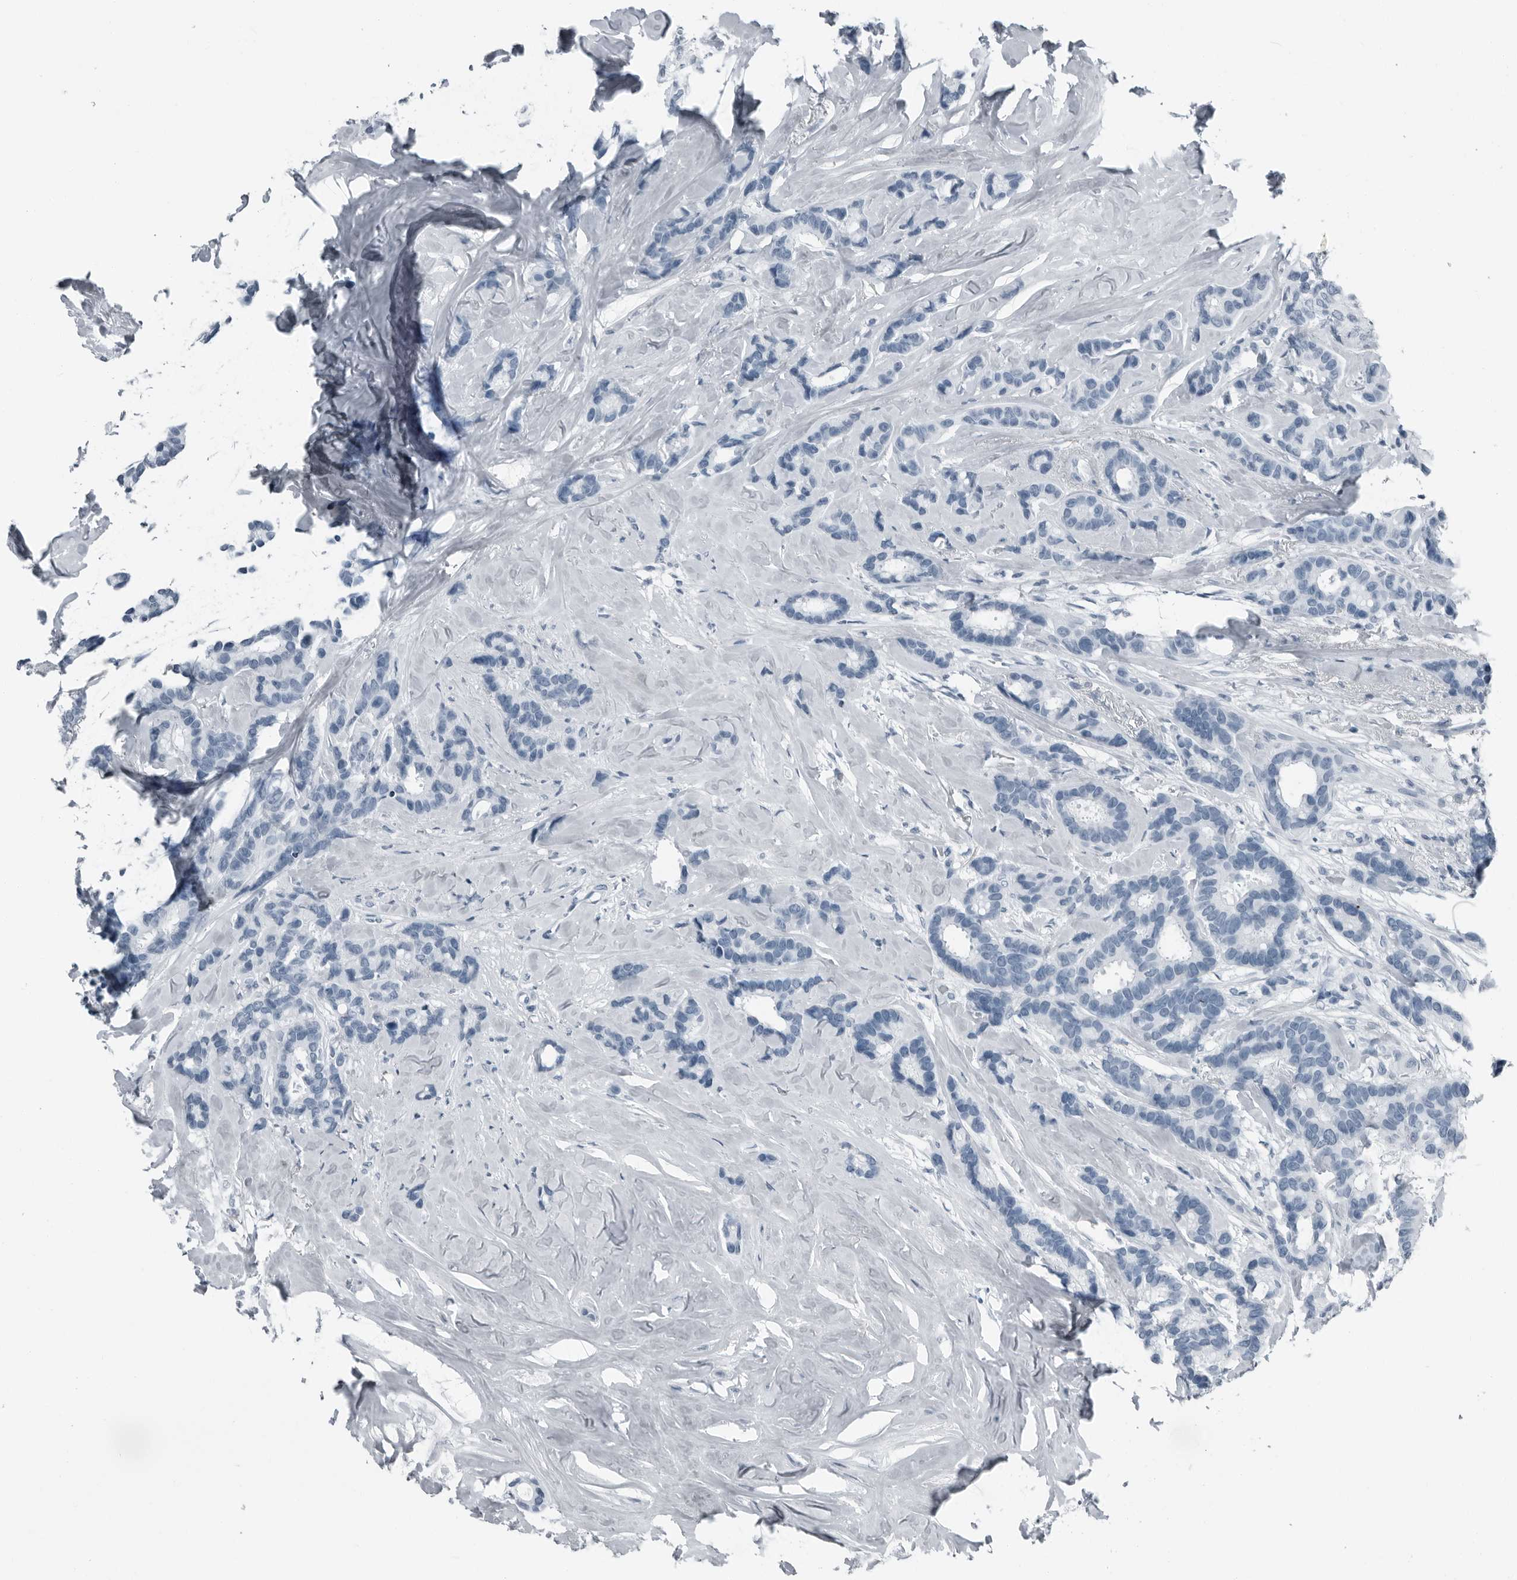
{"staining": {"intensity": "negative", "quantity": "none", "location": "none"}, "tissue": "breast cancer", "cell_type": "Tumor cells", "image_type": "cancer", "snomed": [{"axis": "morphology", "description": "Duct carcinoma"}, {"axis": "topography", "description": "Breast"}], "caption": "A histopathology image of human invasive ductal carcinoma (breast) is negative for staining in tumor cells.", "gene": "PRSS1", "patient": {"sex": "female", "age": 87}}